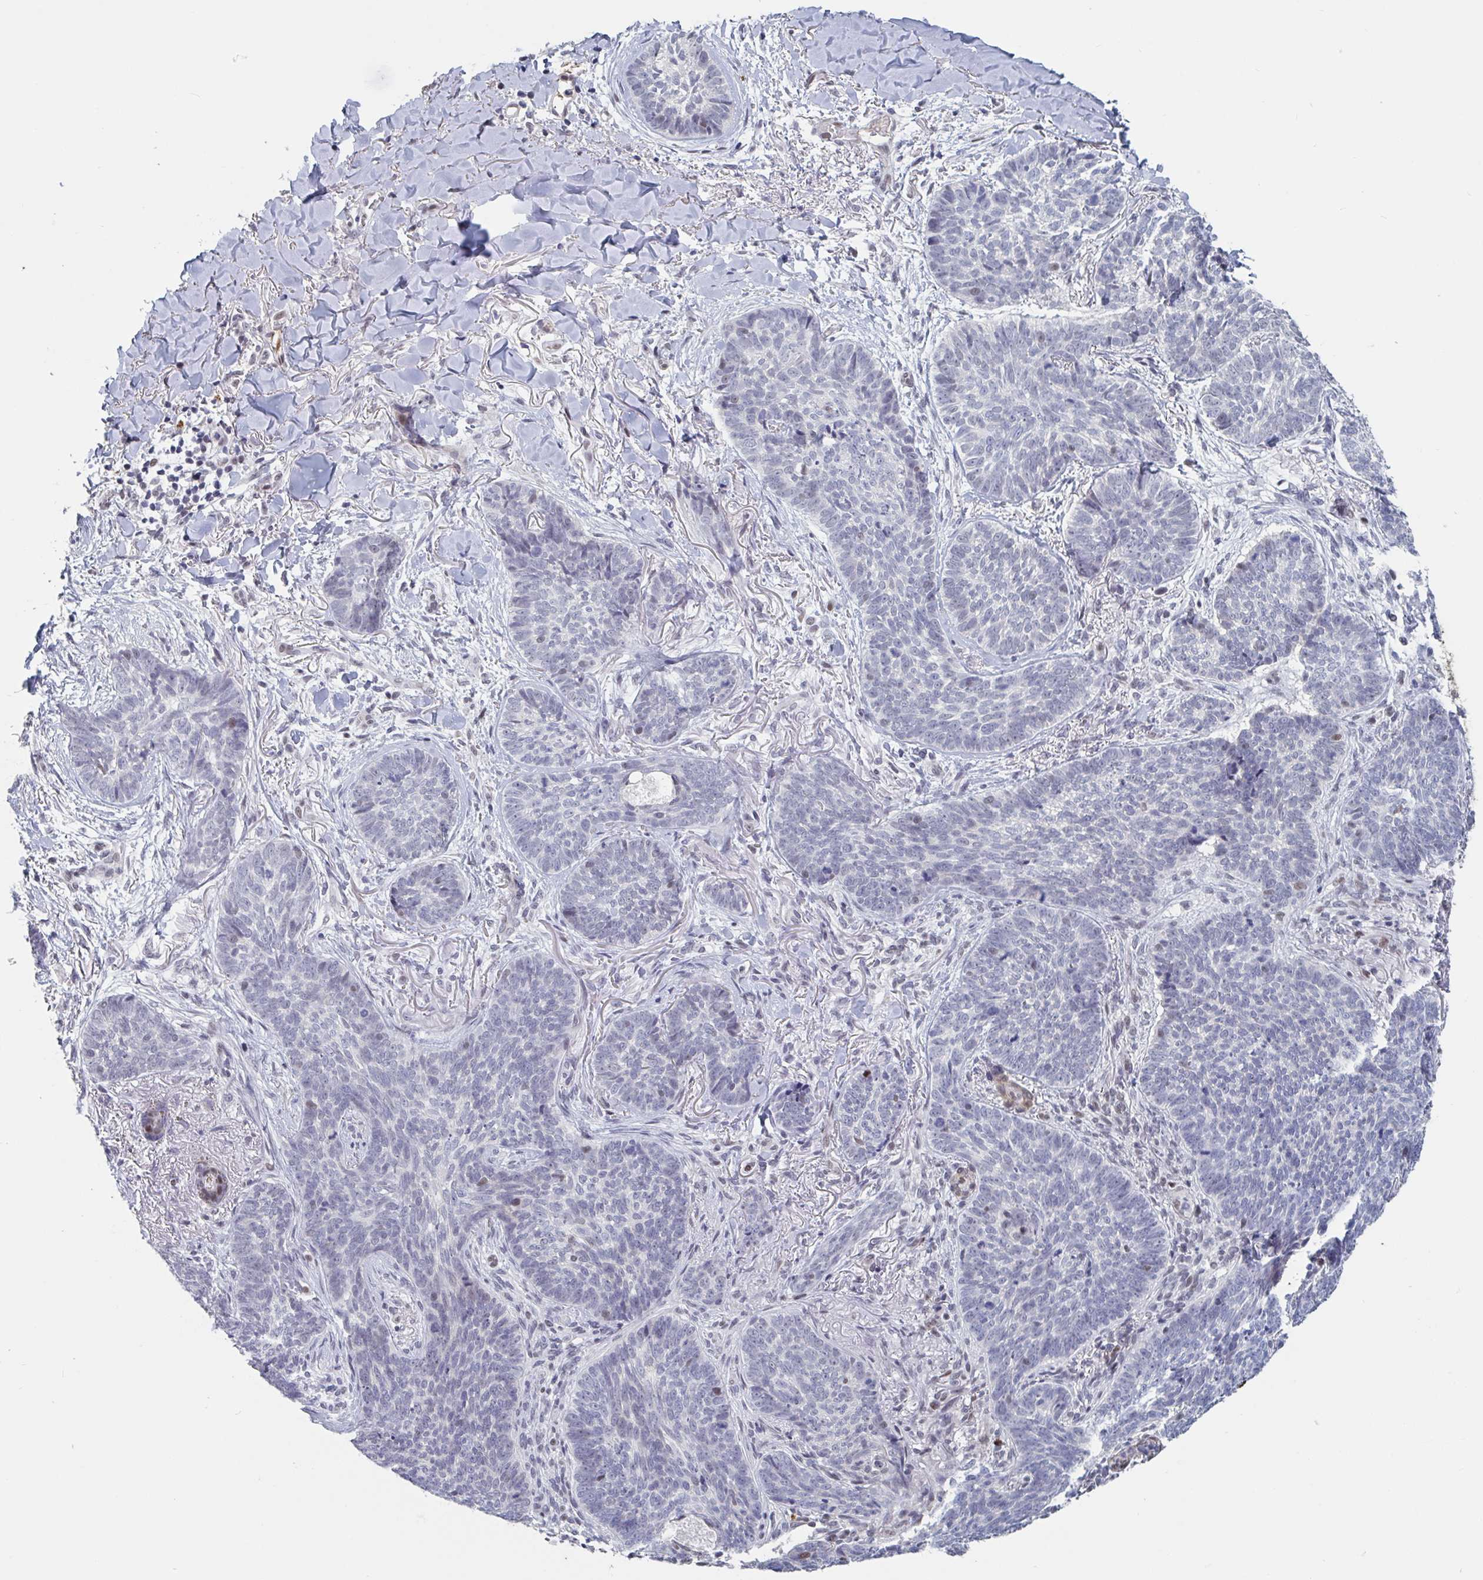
{"staining": {"intensity": "negative", "quantity": "none", "location": "none"}, "tissue": "skin cancer", "cell_type": "Tumor cells", "image_type": "cancer", "snomed": [{"axis": "morphology", "description": "Basal cell carcinoma"}, {"axis": "topography", "description": "Skin"}, {"axis": "topography", "description": "Skin of face"}], "caption": "IHC micrograph of neoplastic tissue: human skin cancer stained with DAB (3,3'-diaminobenzidine) exhibits no significant protein staining in tumor cells.", "gene": "BCL7B", "patient": {"sex": "male", "age": 88}}